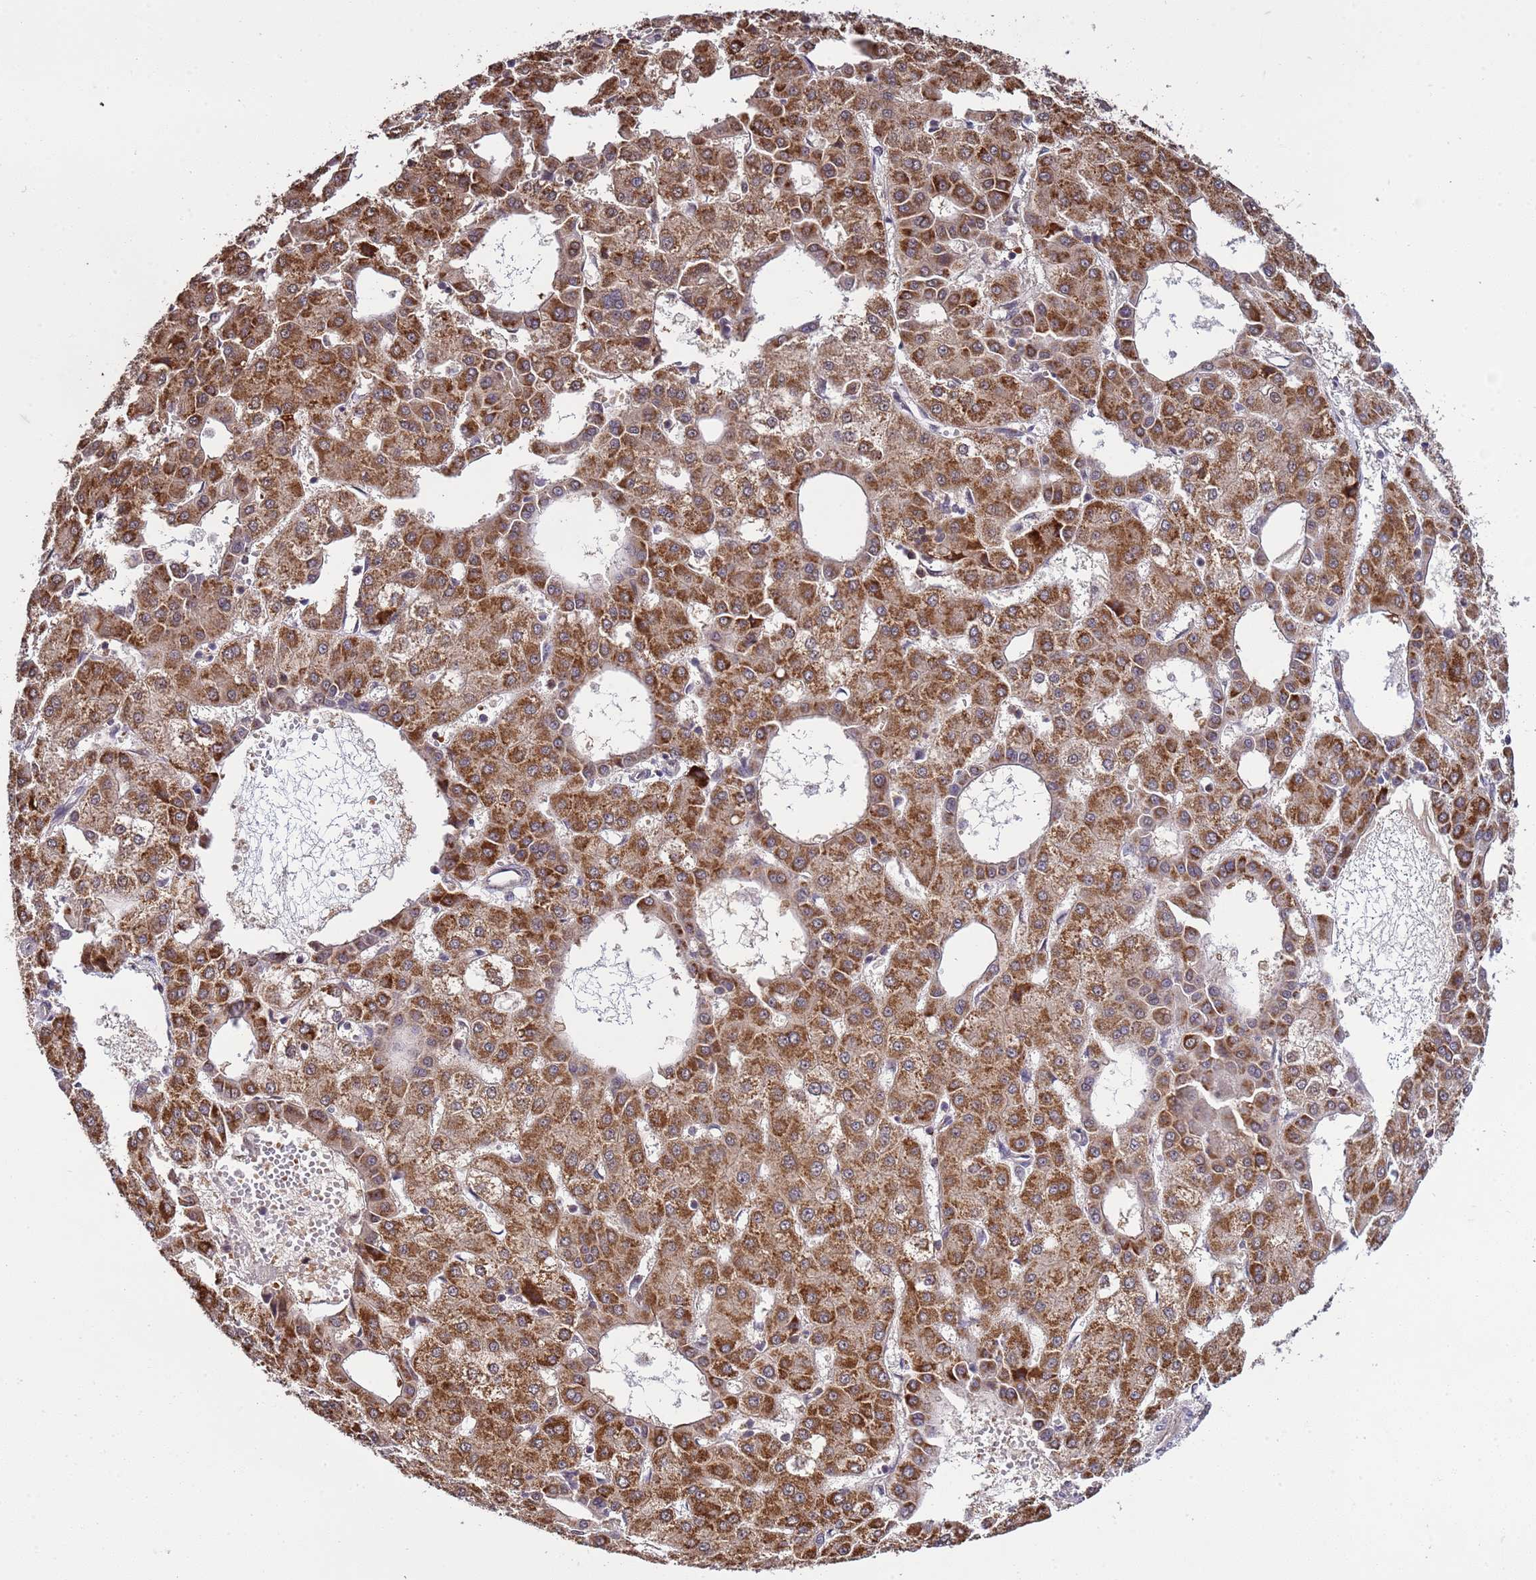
{"staining": {"intensity": "strong", "quantity": ">75%", "location": "cytoplasmic/membranous"}, "tissue": "liver cancer", "cell_type": "Tumor cells", "image_type": "cancer", "snomed": [{"axis": "morphology", "description": "Carcinoma, Hepatocellular, NOS"}, {"axis": "topography", "description": "Liver"}], "caption": "An immunohistochemistry (IHC) photomicrograph of tumor tissue is shown. Protein staining in brown highlights strong cytoplasmic/membranous positivity in liver hepatocellular carcinoma within tumor cells. (Stains: DAB in brown, nuclei in blue, Microscopy: brightfield microscopy at high magnification).", "gene": "GEN1", "patient": {"sex": "male", "age": 47}}